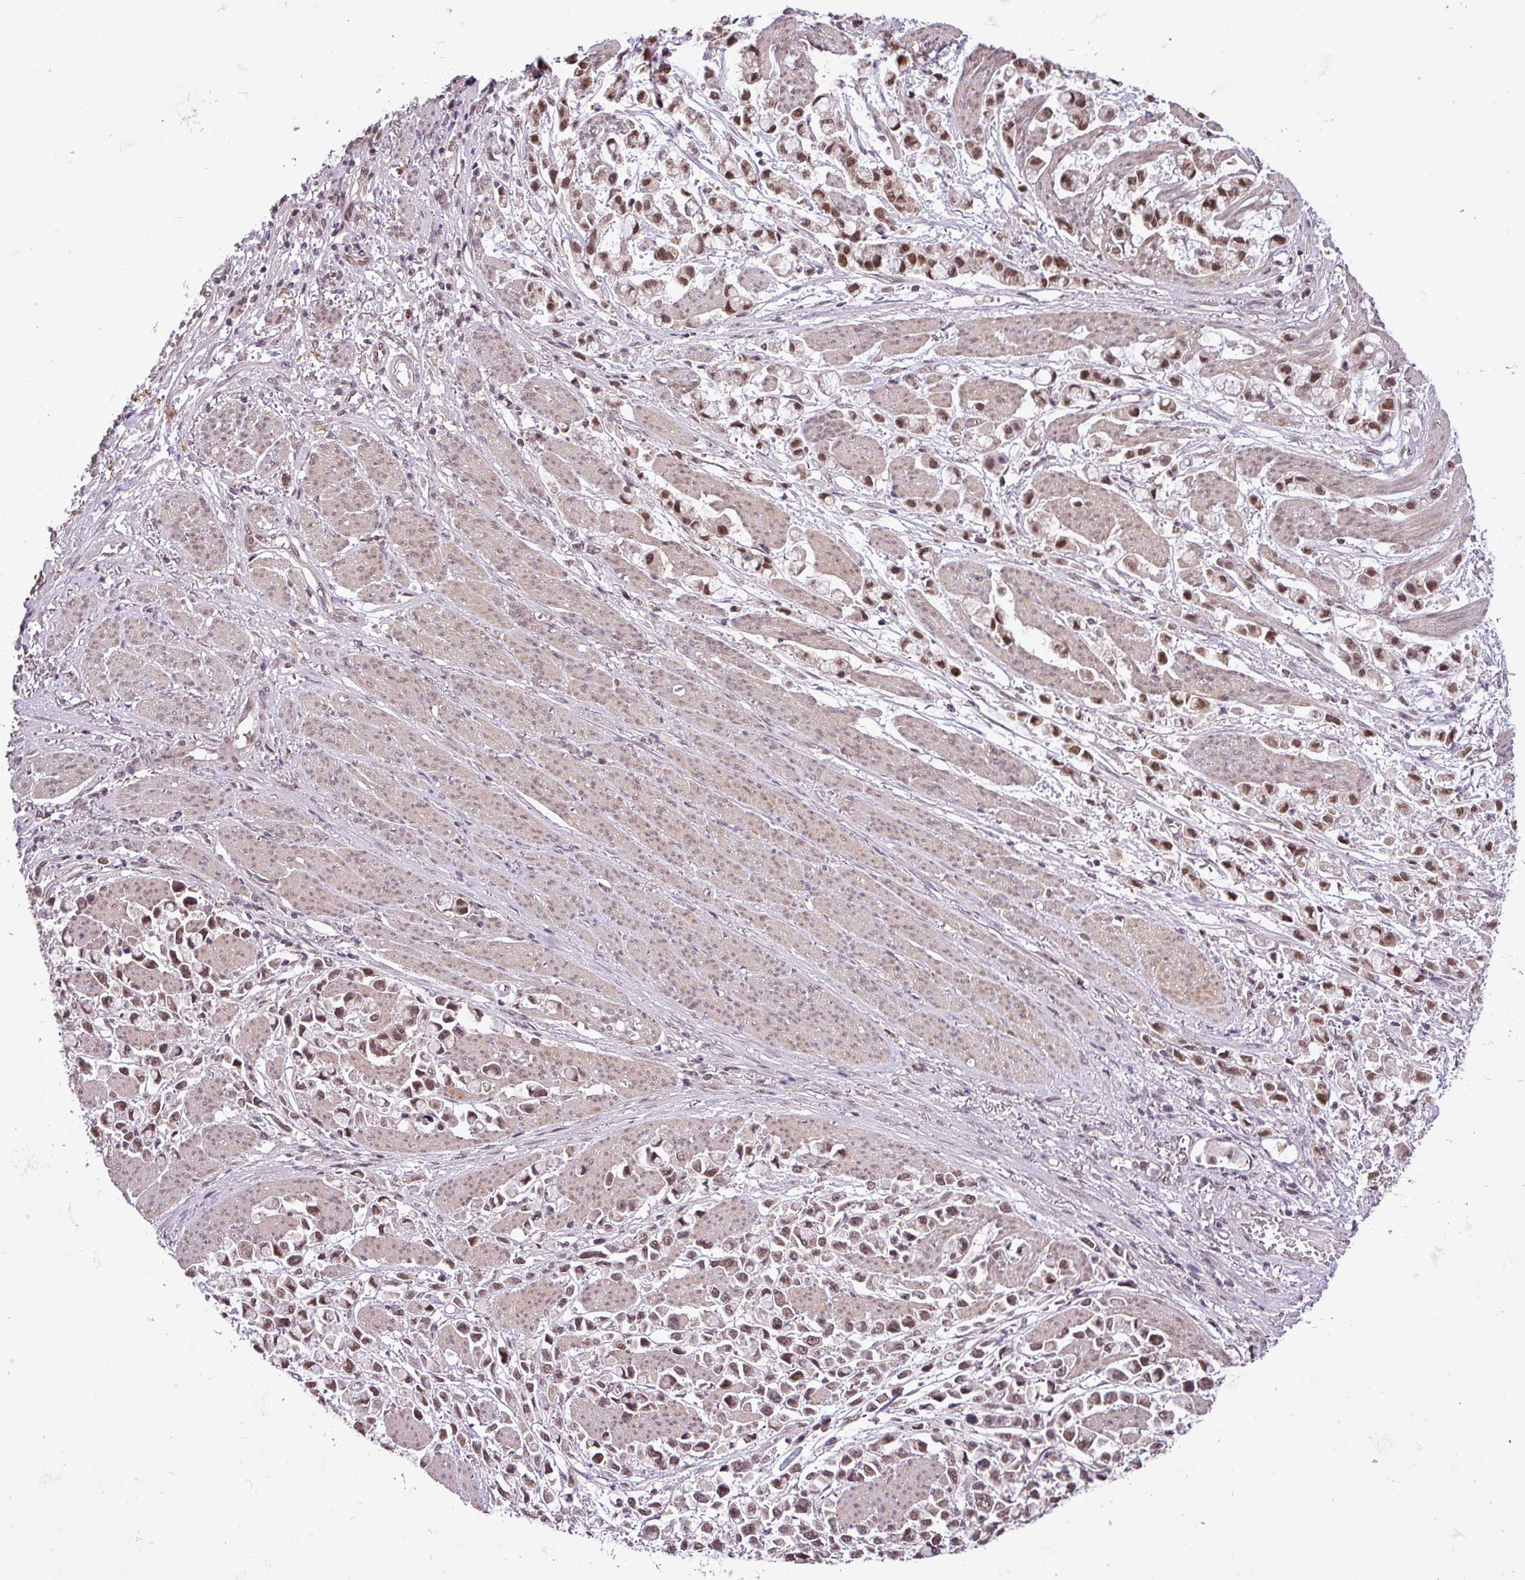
{"staining": {"intensity": "moderate", "quantity": ">75%", "location": "nuclear"}, "tissue": "stomach cancer", "cell_type": "Tumor cells", "image_type": "cancer", "snomed": [{"axis": "morphology", "description": "Adenocarcinoma, NOS"}, {"axis": "topography", "description": "Stomach"}], "caption": "Tumor cells show medium levels of moderate nuclear expression in about >75% of cells in stomach cancer. Nuclei are stained in blue.", "gene": "MFHAS1", "patient": {"sex": "female", "age": 81}}